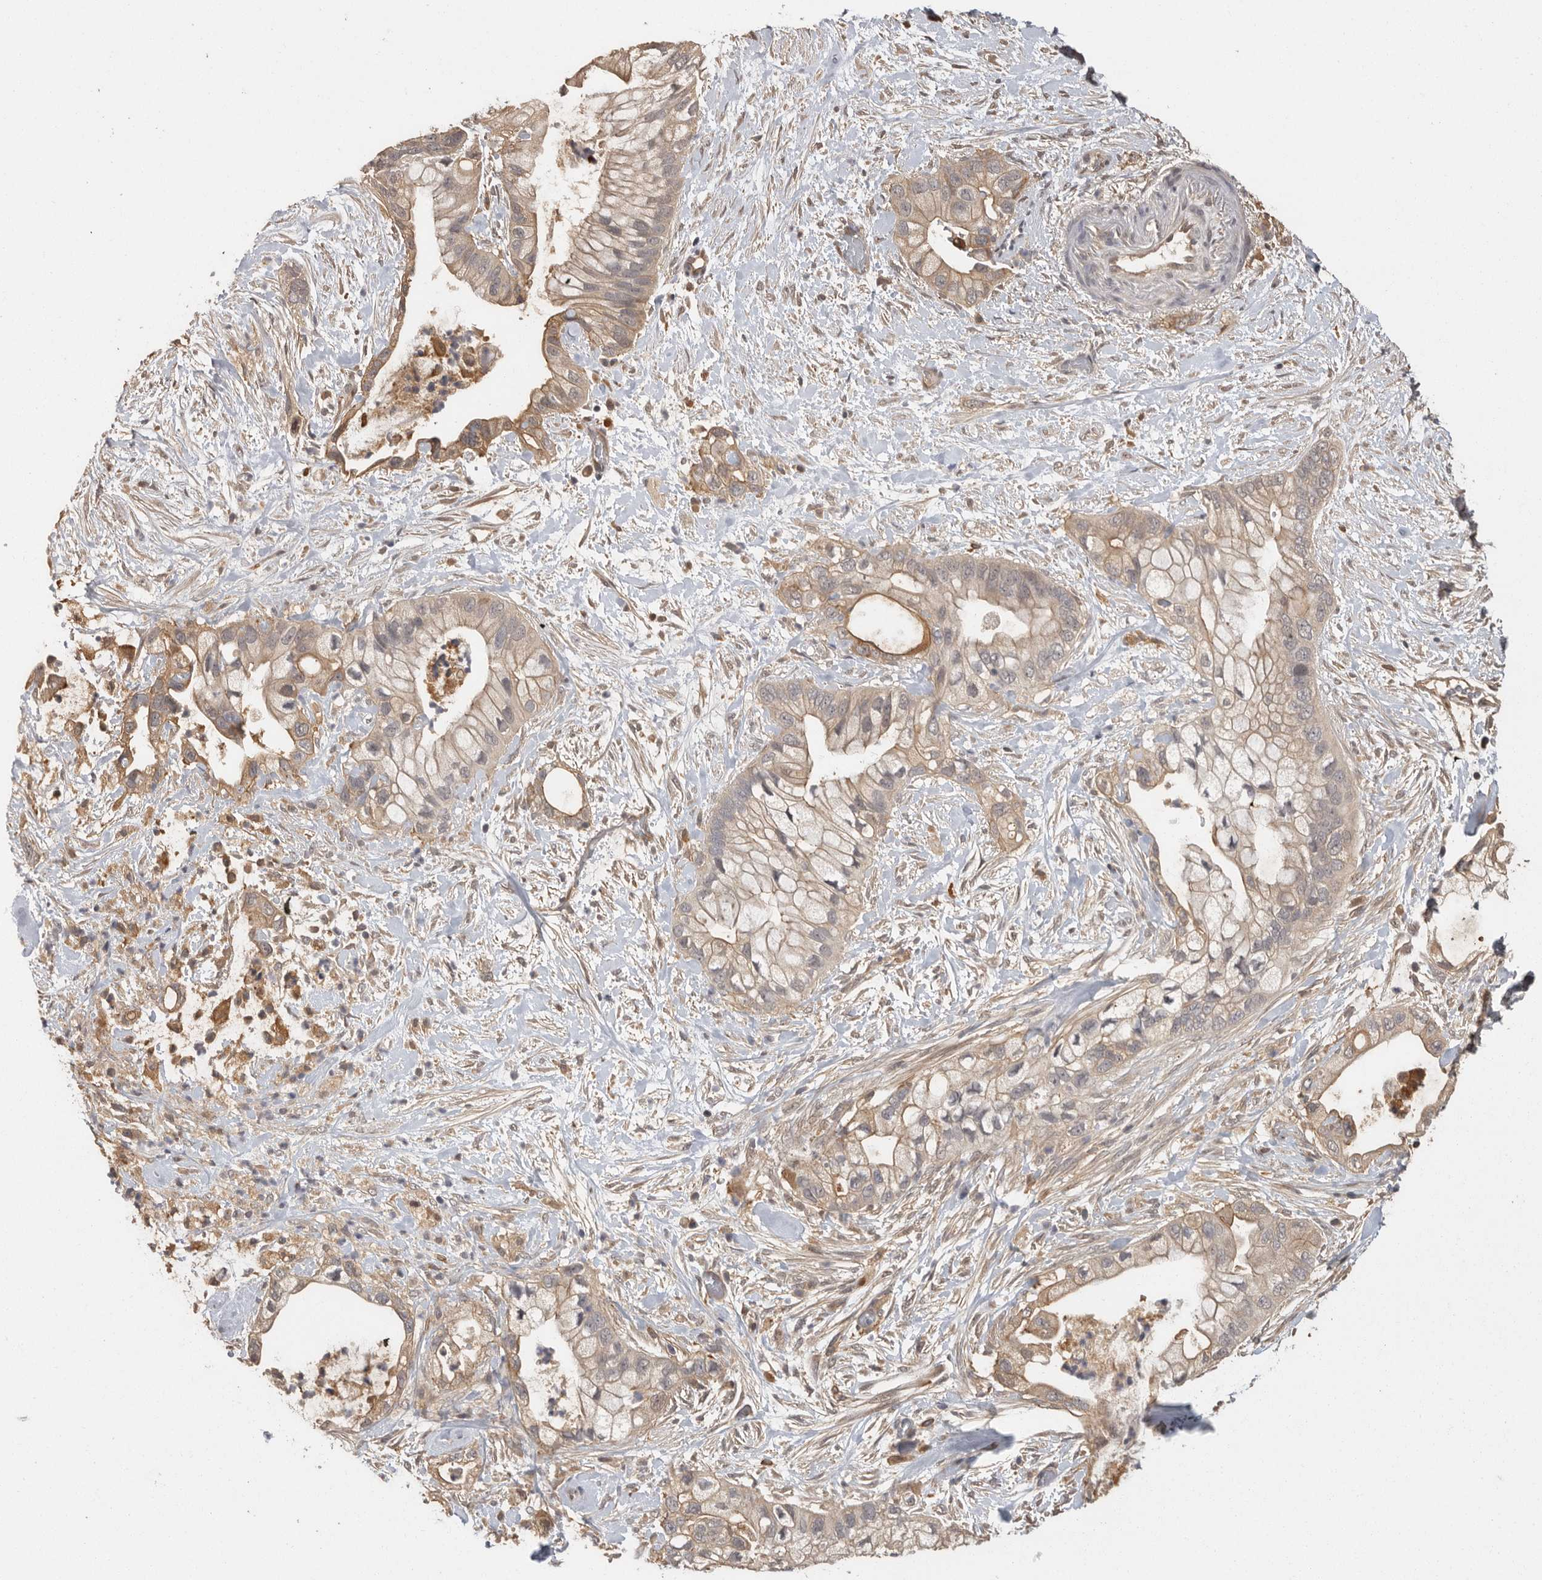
{"staining": {"intensity": "weak", "quantity": ">75%", "location": "cytoplasmic/membranous"}, "tissue": "pancreatic cancer", "cell_type": "Tumor cells", "image_type": "cancer", "snomed": [{"axis": "morphology", "description": "Adenocarcinoma, NOS"}, {"axis": "topography", "description": "Pancreas"}], "caption": "Immunohistochemical staining of human pancreatic adenocarcinoma shows low levels of weak cytoplasmic/membranous staining in approximately >75% of tumor cells.", "gene": "BAIAP2", "patient": {"sex": "male", "age": 53}}